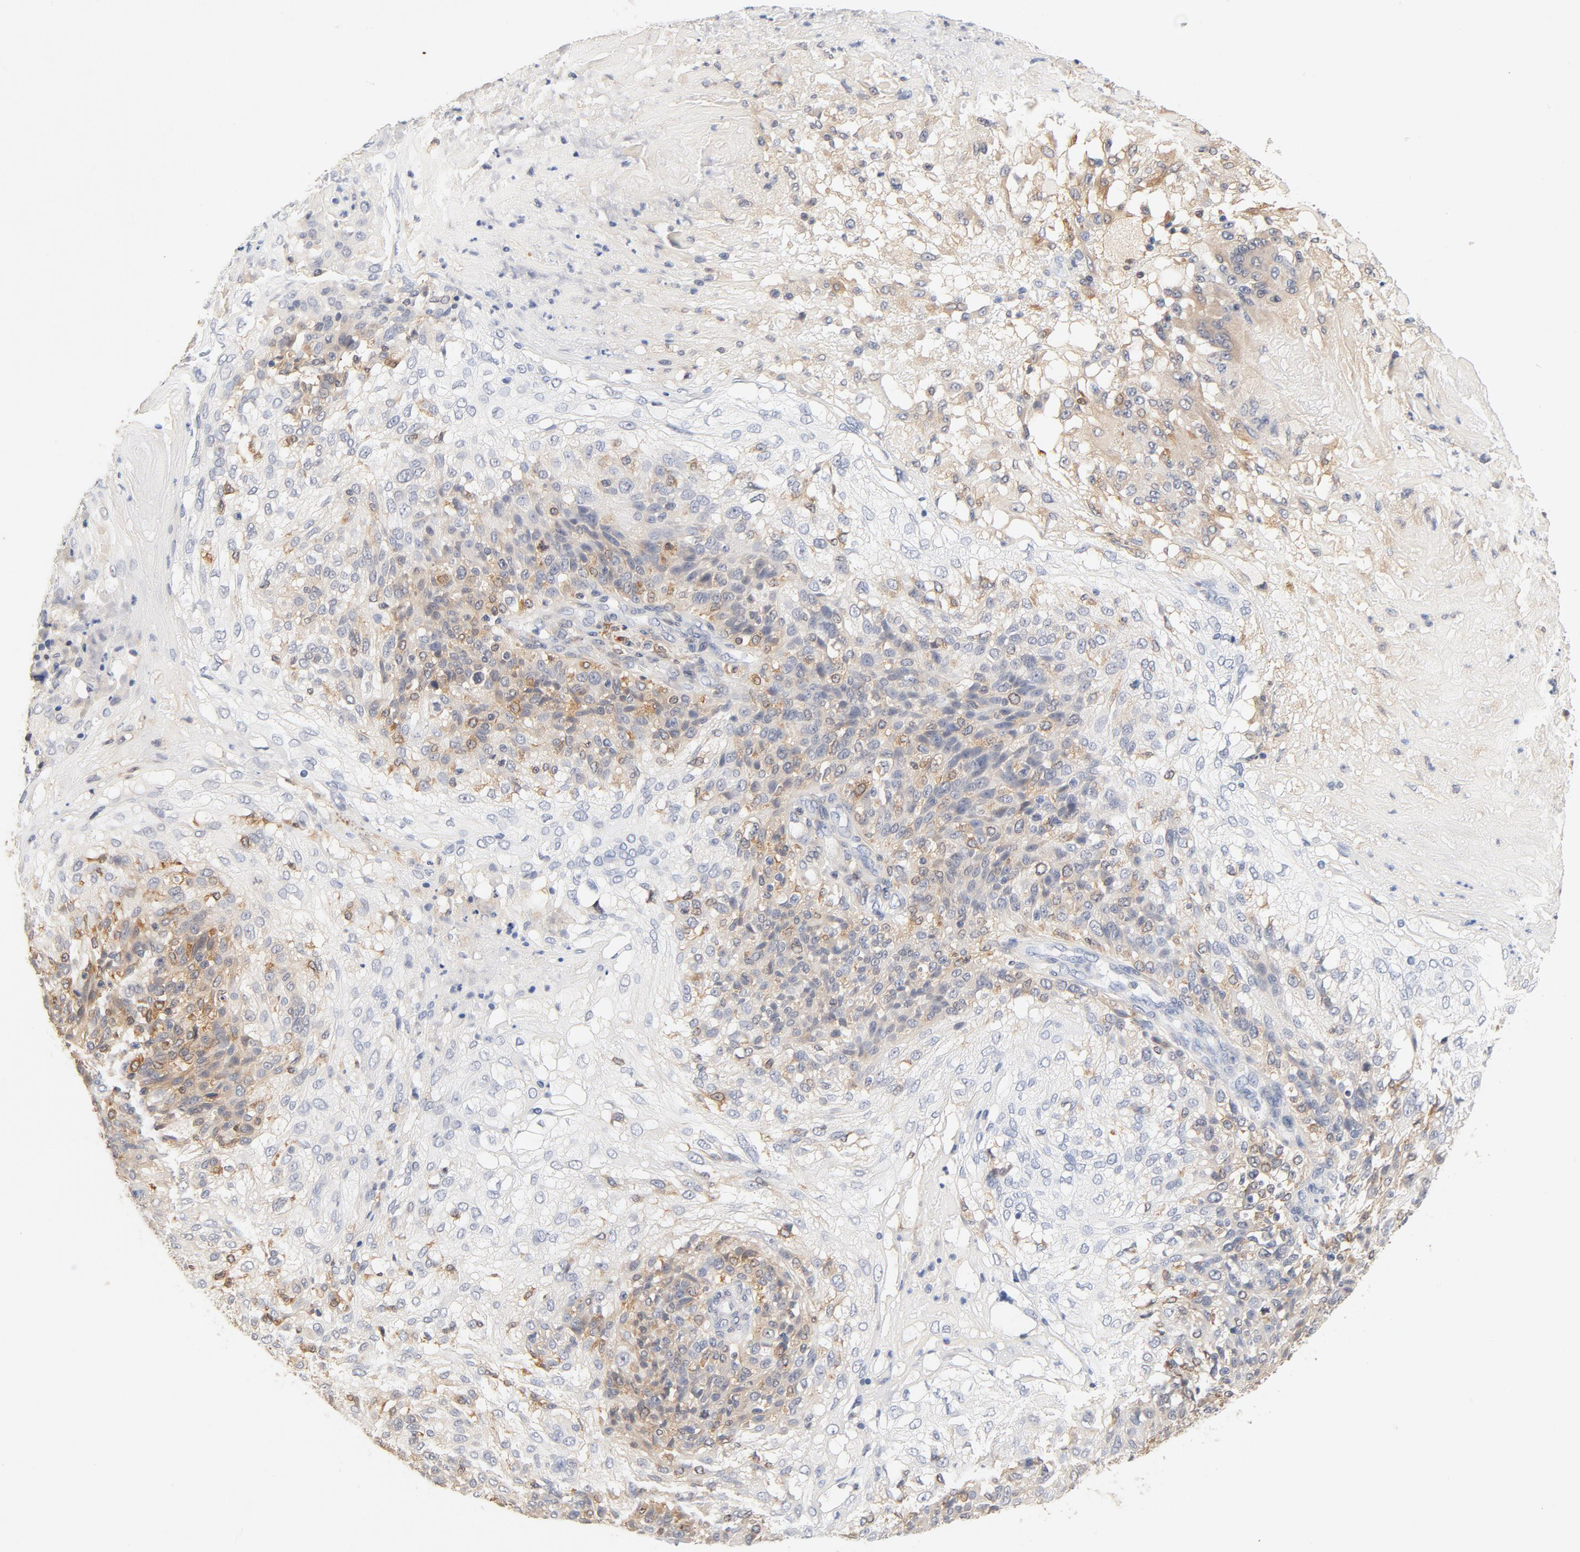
{"staining": {"intensity": "strong", "quantity": ">75%", "location": "cytoplasmic/membranous"}, "tissue": "skin cancer", "cell_type": "Tumor cells", "image_type": "cancer", "snomed": [{"axis": "morphology", "description": "Normal tissue, NOS"}, {"axis": "morphology", "description": "Squamous cell carcinoma, NOS"}, {"axis": "topography", "description": "Skin"}], "caption": "Skin cancer (squamous cell carcinoma) tissue exhibits strong cytoplasmic/membranous staining in about >75% of tumor cells", "gene": "STAT1", "patient": {"sex": "female", "age": 83}}